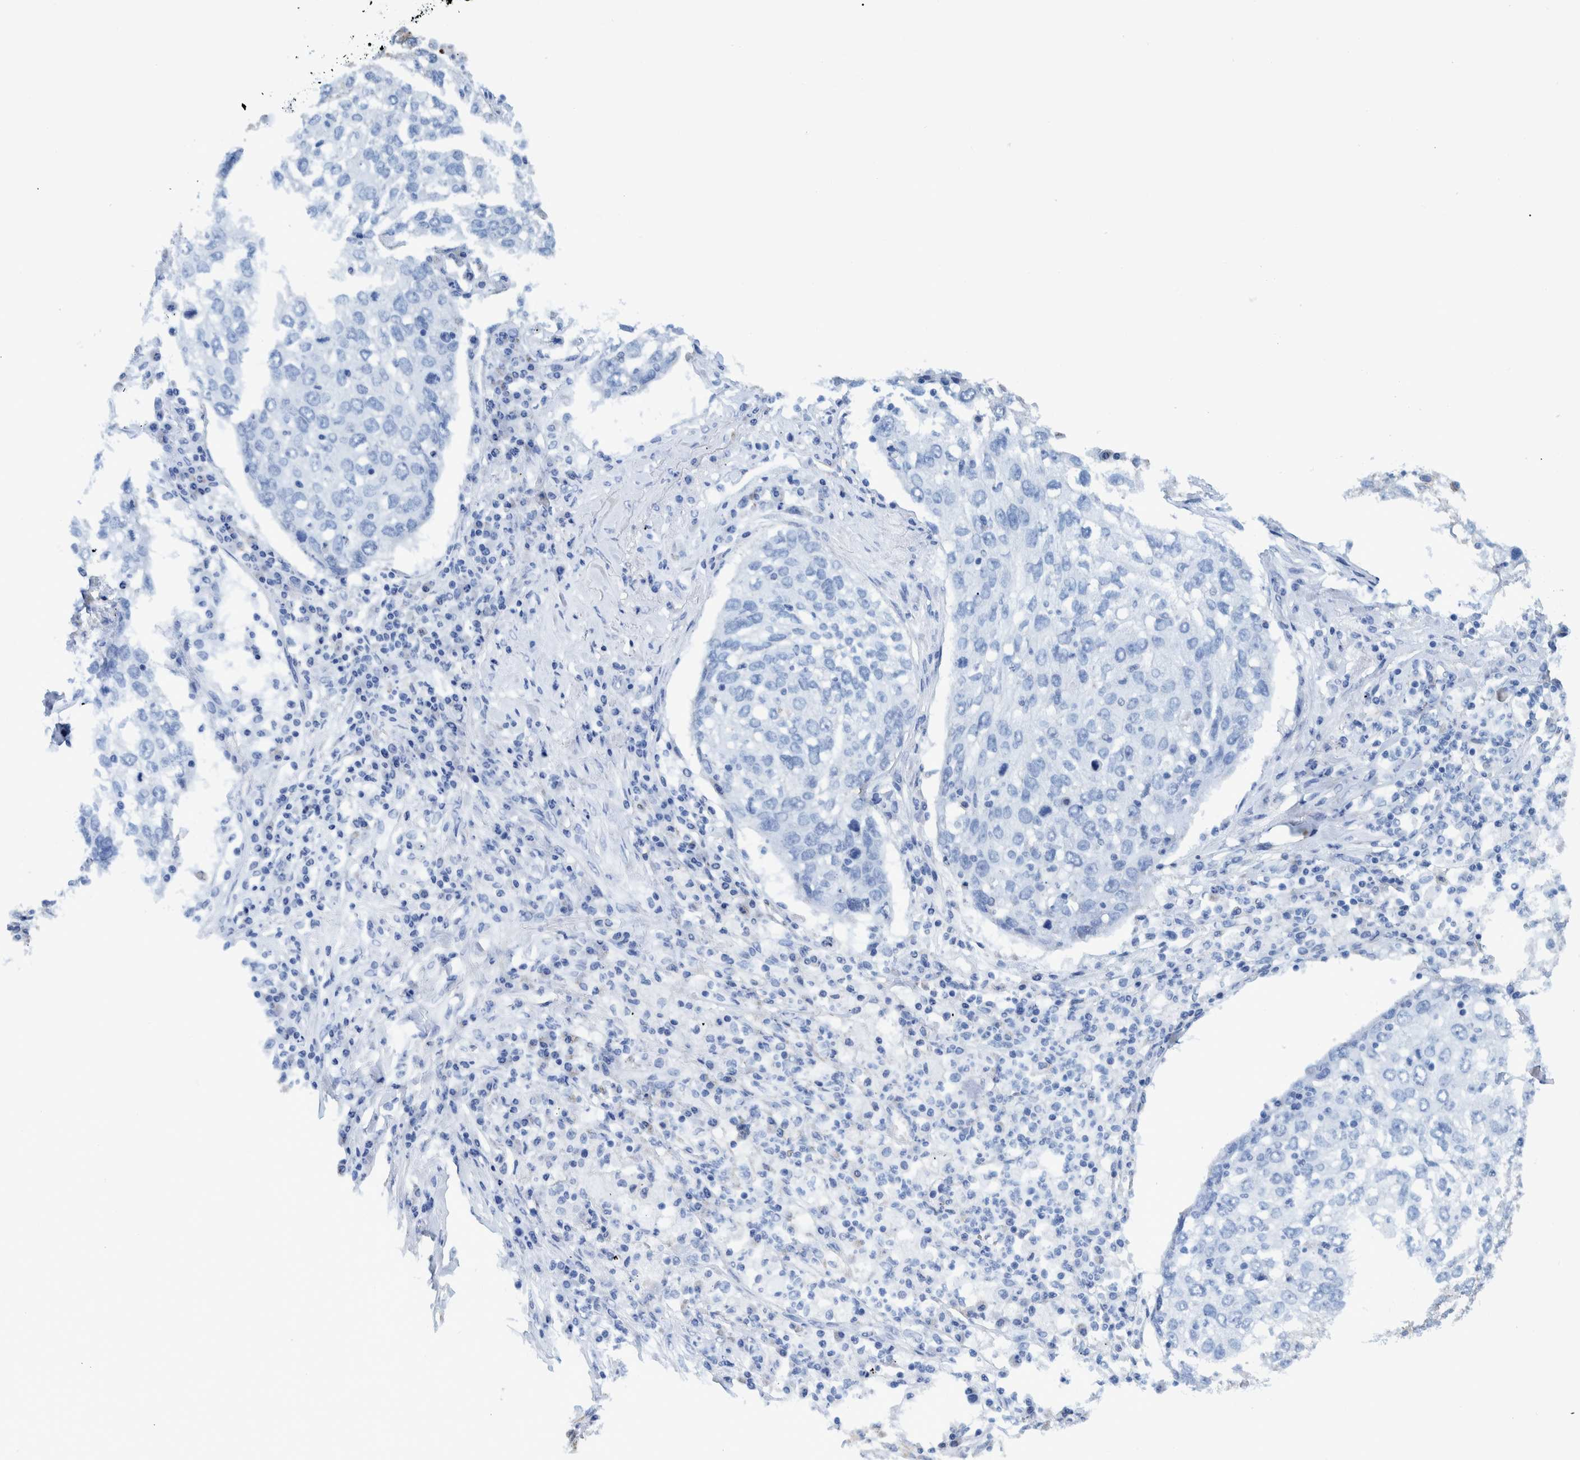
{"staining": {"intensity": "negative", "quantity": "none", "location": "none"}, "tissue": "lung cancer", "cell_type": "Tumor cells", "image_type": "cancer", "snomed": [{"axis": "morphology", "description": "Squamous cell carcinoma, NOS"}, {"axis": "topography", "description": "Lung"}], "caption": "Immunohistochemistry of squamous cell carcinoma (lung) reveals no staining in tumor cells.", "gene": "BZW2", "patient": {"sex": "female", "age": 63}}